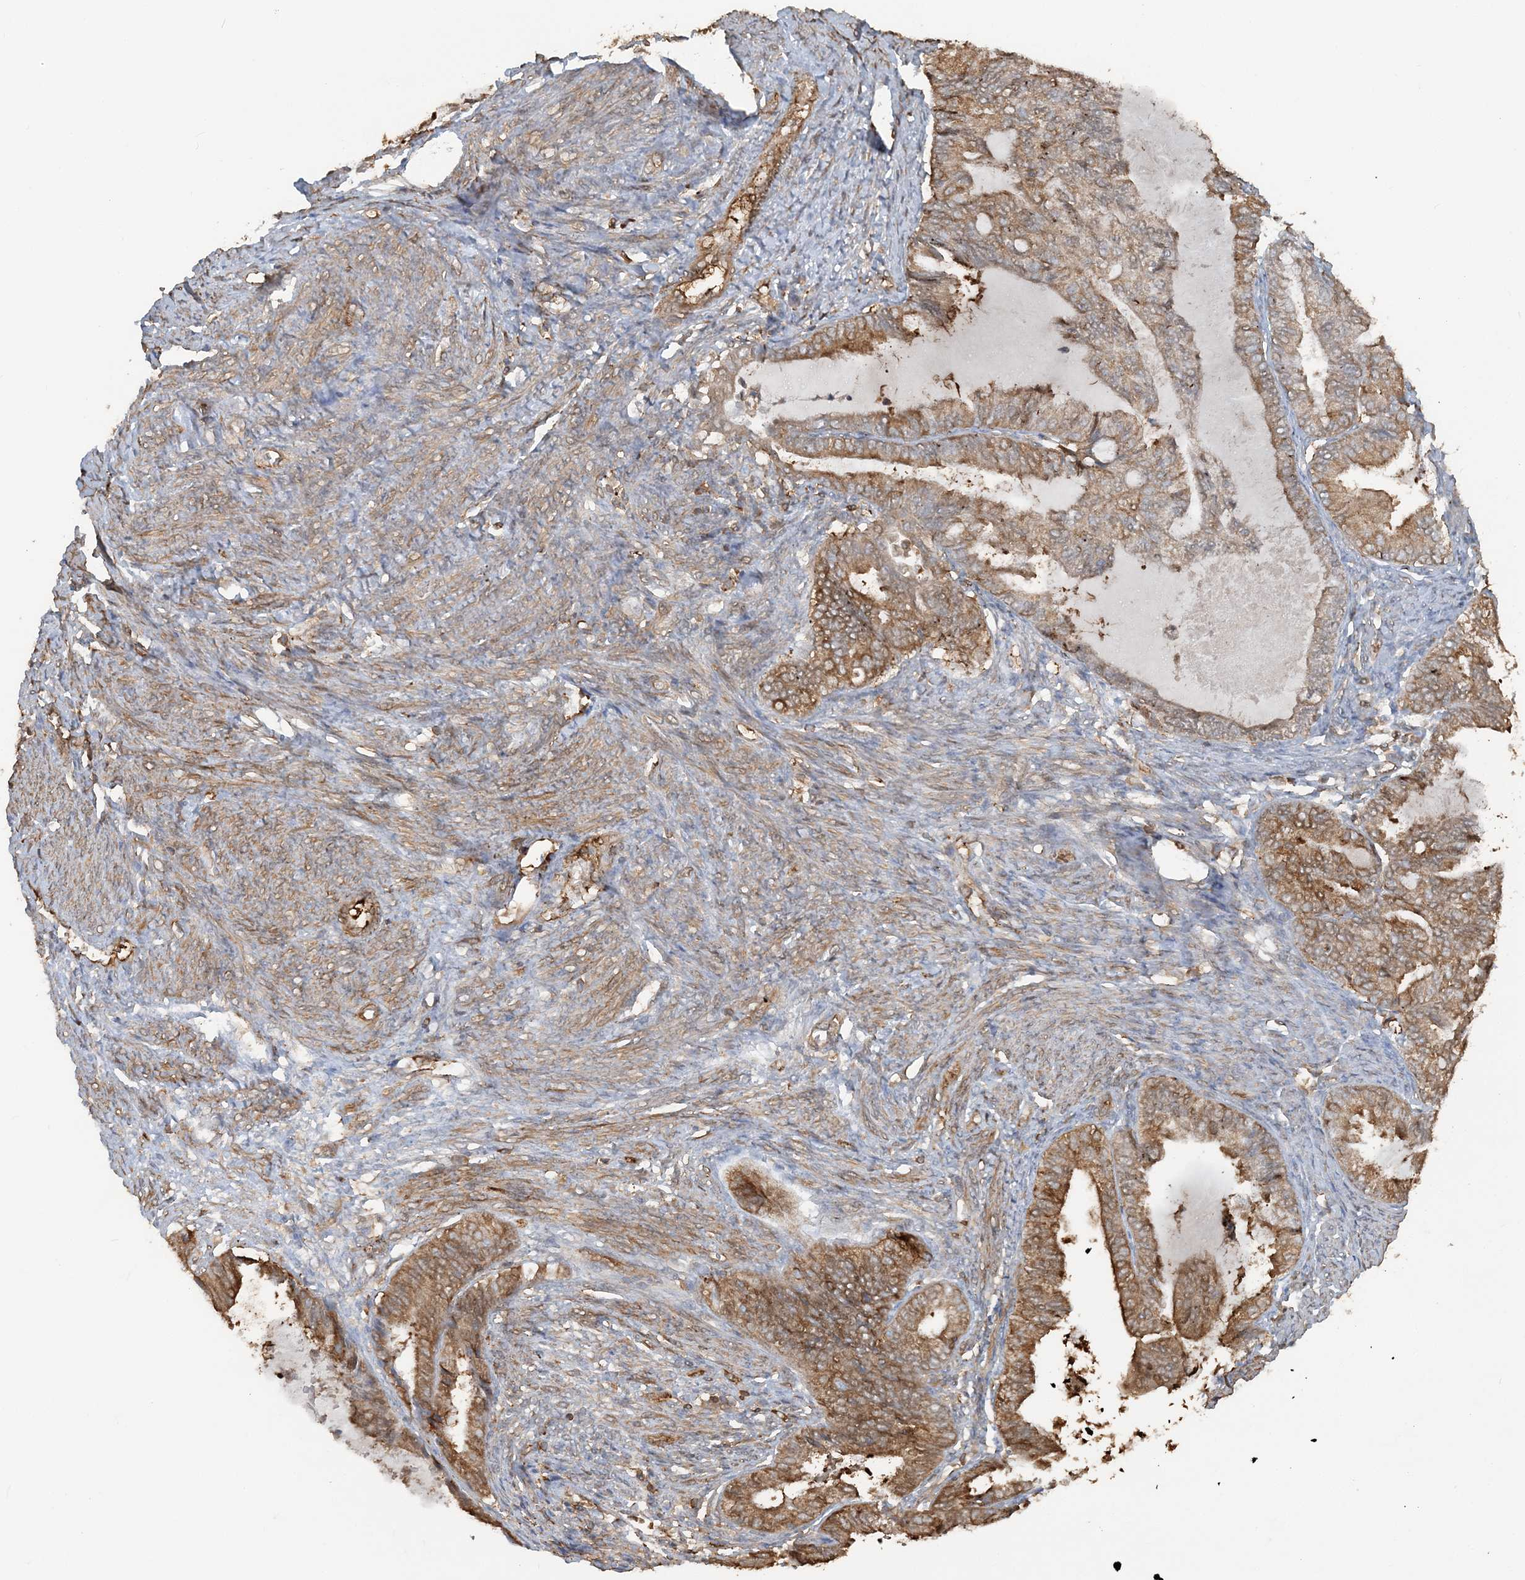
{"staining": {"intensity": "moderate", "quantity": ">75%", "location": "cytoplasmic/membranous"}, "tissue": "endometrial cancer", "cell_type": "Tumor cells", "image_type": "cancer", "snomed": [{"axis": "morphology", "description": "Adenocarcinoma, NOS"}, {"axis": "topography", "description": "Endometrium"}], "caption": "Immunohistochemistry staining of endometrial cancer, which demonstrates medium levels of moderate cytoplasmic/membranous positivity in approximately >75% of tumor cells indicating moderate cytoplasmic/membranous protein positivity. The staining was performed using DAB (3,3'-diaminobenzidine) (brown) for protein detection and nuclei were counterstained in hematoxylin (blue).", "gene": "DSTN", "patient": {"sex": "female", "age": 86}}